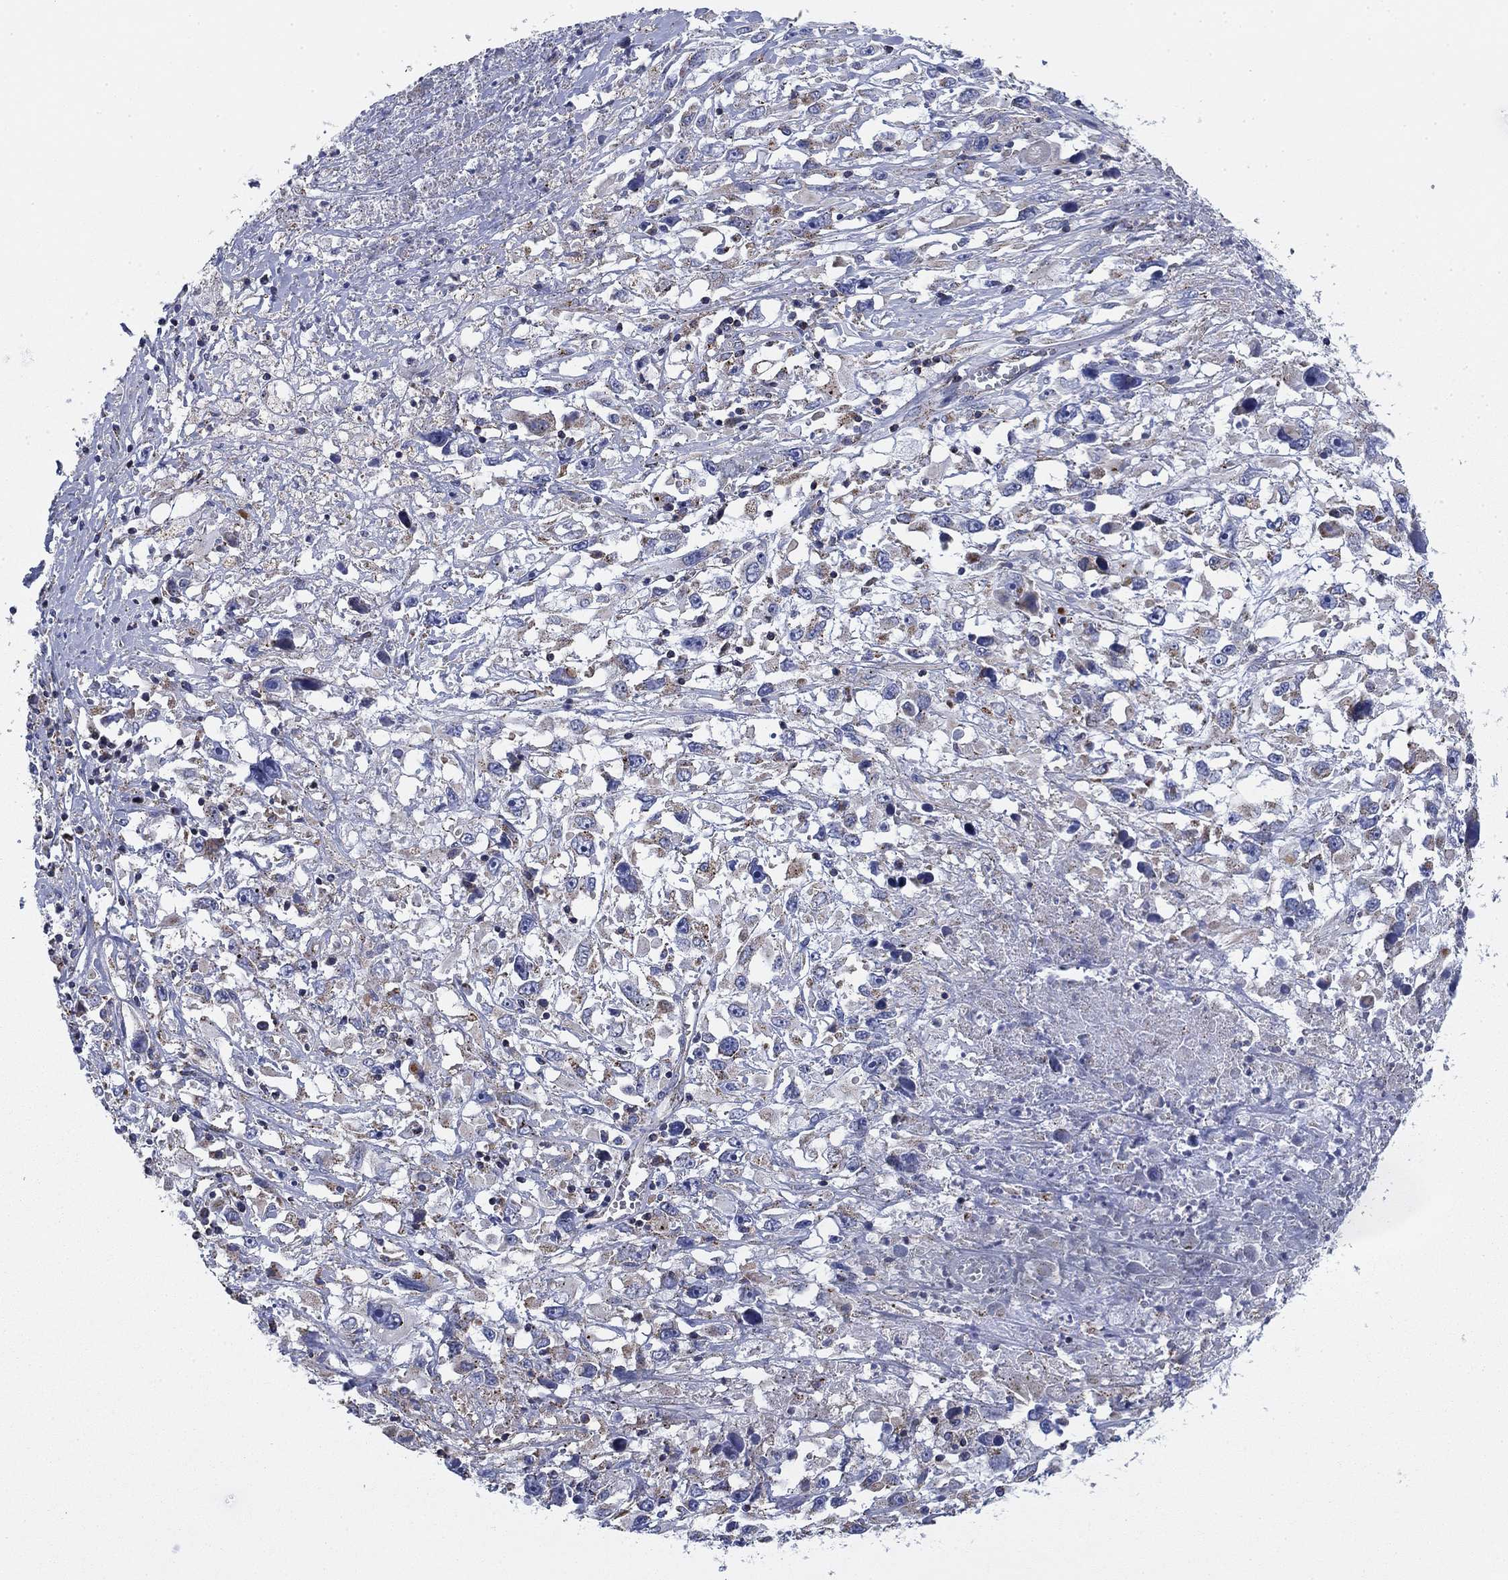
{"staining": {"intensity": "moderate", "quantity": "<25%", "location": "cytoplasmic/membranous"}, "tissue": "melanoma", "cell_type": "Tumor cells", "image_type": "cancer", "snomed": [{"axis": "morphology", "description": "Malignant melanoma, Metastatic site"}, {"axis": "topography", "description": "Soft tissue"}], "caption": "Brown immunohistochemical staining in melanoma exhibits moderate cytoplasmic/membranous expression in about <25% of tumor cells.", "gene": "NACAD", "patient": {"sex": "male", "age": 50}}